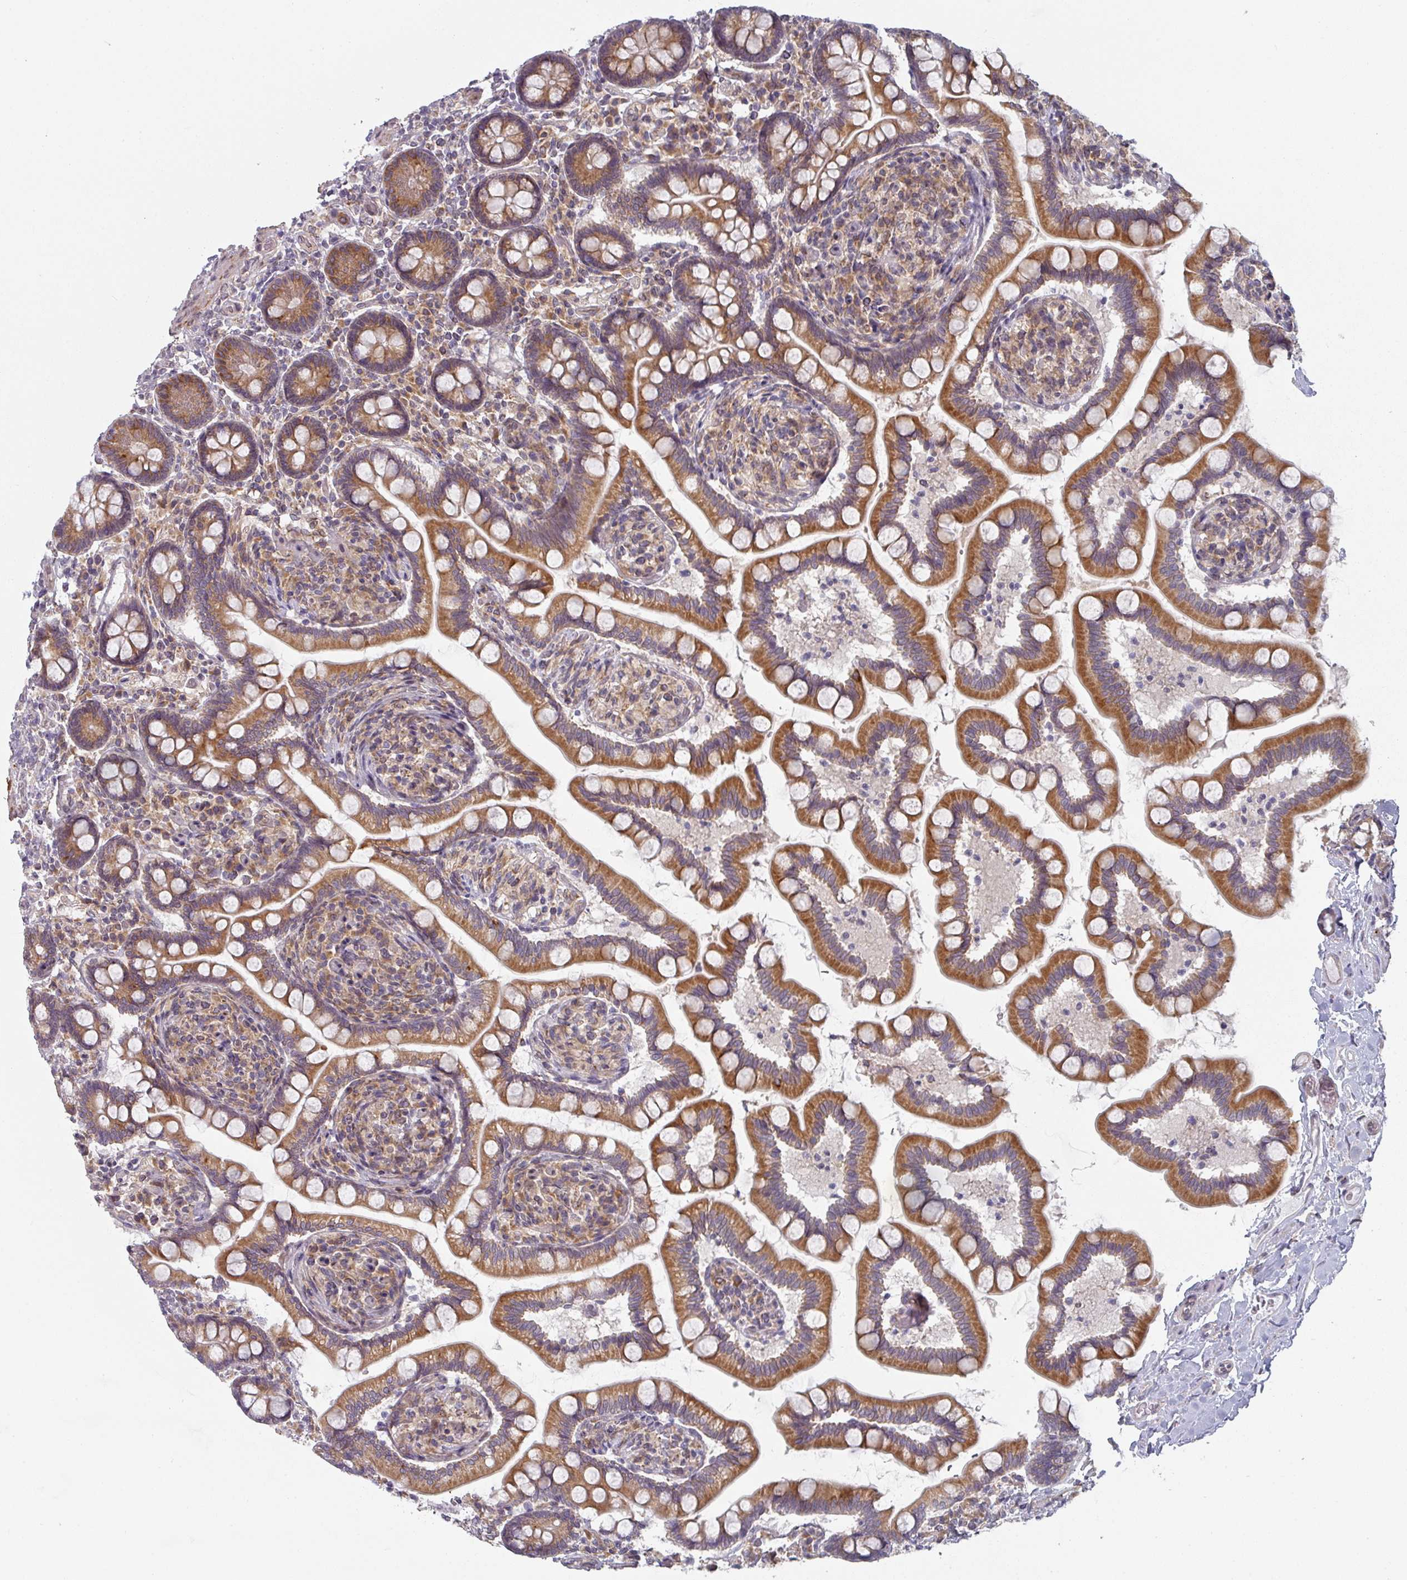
{"staining": {"intensity": "strong", "quantity": ">75%", "location": "cytoplasmic/membranous"}, "tissue": "small intestine", "cell_type": "Glandular cells", "image_type": "normal", "snomed": [{"axis": "morphology", "description": "Normal tissue, NOS"}, {"axis": "topography", "description": "Small intestine"}], "caption": "The histopathology image displays a brown stain indicating the presence of a protein in the cytoplasmic/membranous of glandular cells in small intestine.", "gene": "TAPT1", "patient": {"sex": "female", "age": 64}}